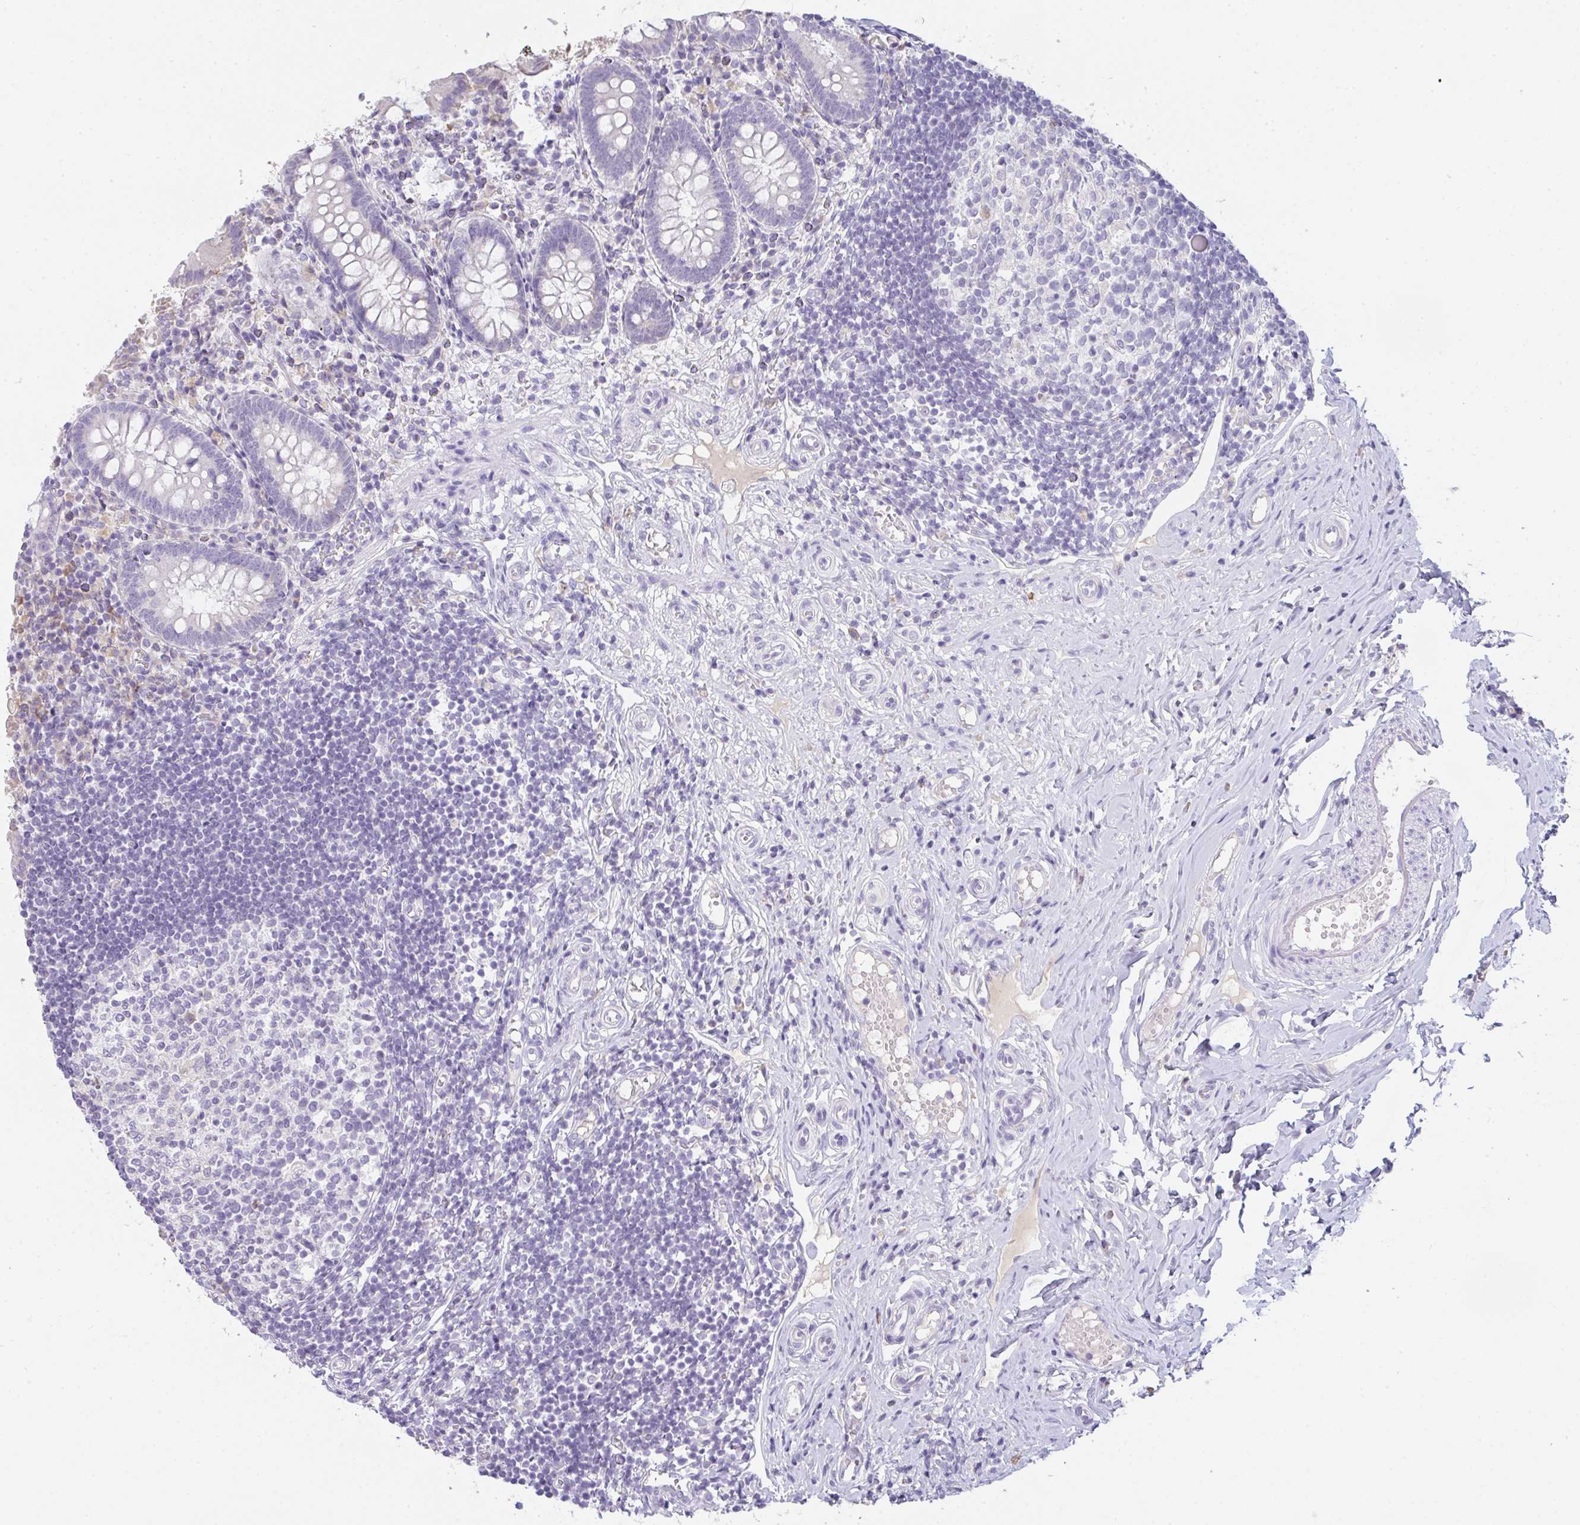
{"staining": {"intensity": "negative", "quantity": "none", "location": "none"}, "tissue": "appendix", "cell_type": "Glandular cells", "image_type": "normal", "snomed": [{"axis": "morphology", "description": "Normal tissue, NOS"}, {"axis": "topography", "description": "Appendix"}], "caption": "The micrograph shows no significant positivity in glandular cells of appendix.", "gene": "COX7B", "patient": {"sex": "female", "age": 17}}